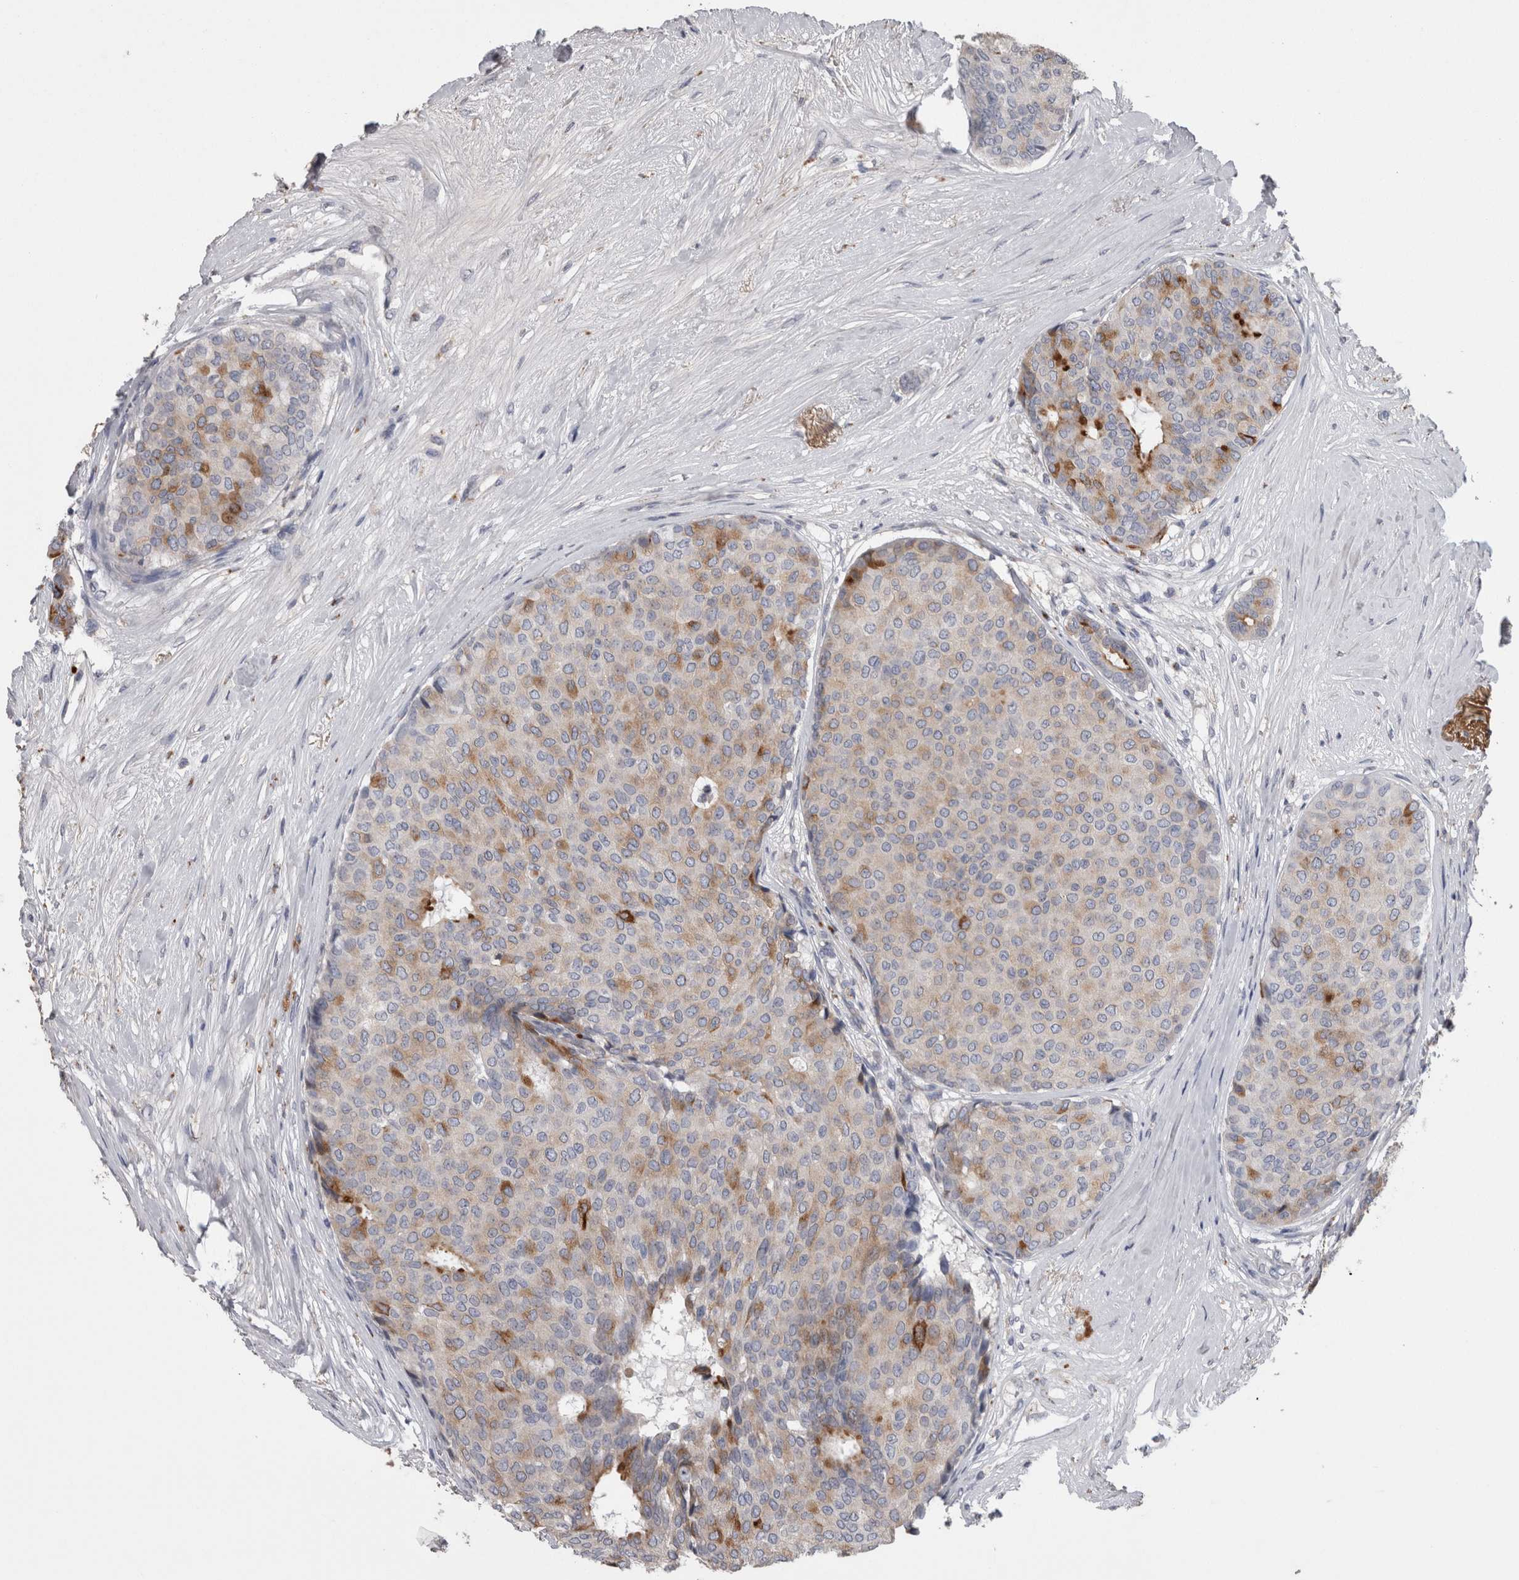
{"staining": {"intensity": "moderate", "quantity": "<25%", "location": "cytoplasmic/membranous"}, "tissue": "breast cancer", "cell_type": "Tumor cells", "image_type": "cancer", "snomed": [{"axis": "morphology", "description": "Duct carcinoma"}, {"axis": "topography", "description": "Breast"}], "caption": "Breast cancer tissue exhibits moderate cytoplasmic/membranous positivity in about <25% of tumor cells Using DAB (brown) and hematoxylin (blue) stains, captured at high magnification using brightfield microscopy.", "gene": "STC1", "patient": {"sex": "female", "age": 75}}